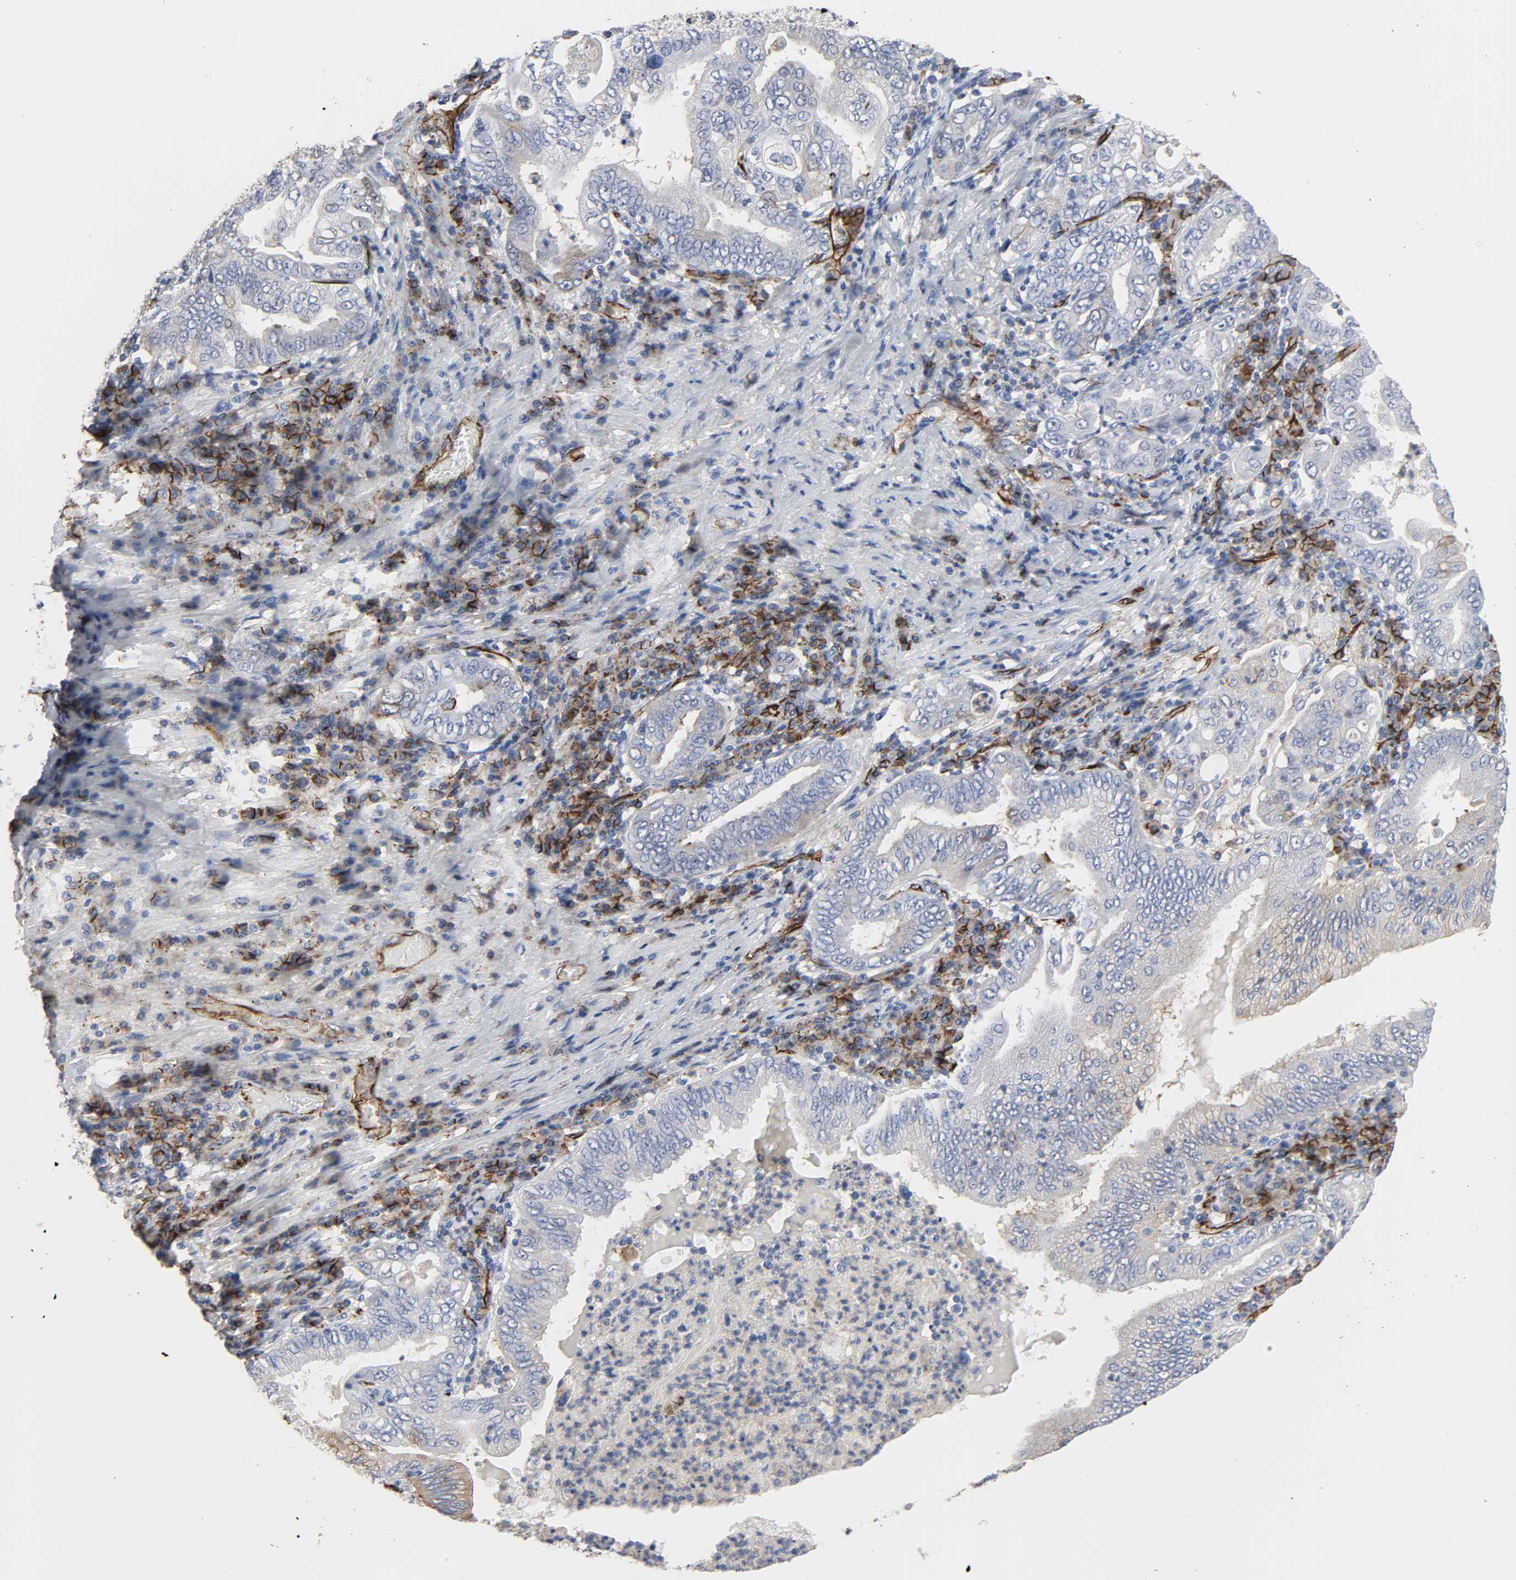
{"staining": {"intensity": "weak", "quantity": "<25%", "location": "cytoplasmic/membranous"}, "tissue": "stomach cancer", "cell_type": "Tumor cells", "image_type": "cancer", "snomed": [{"axis": "morphology", "description": "Normal tissue, NOS"}, {"axis": "morphology", "description": "Adenocarcinoma, NOS"}, {"axis": "topography", "description": "Esophagus"}, {"axis": "topography", "description": "Stomach, upper"}, {"axis": "topography", "description": "Peripheral nerve tissue"}], "caption": "Tumor cells show no significant protein positivity in stomach cancer (adenocarcinoma). (IHC, brightfield microscopy, high magnification).", "gene": "PECAM1", "patient": {"sex": "male", "age": 62}}